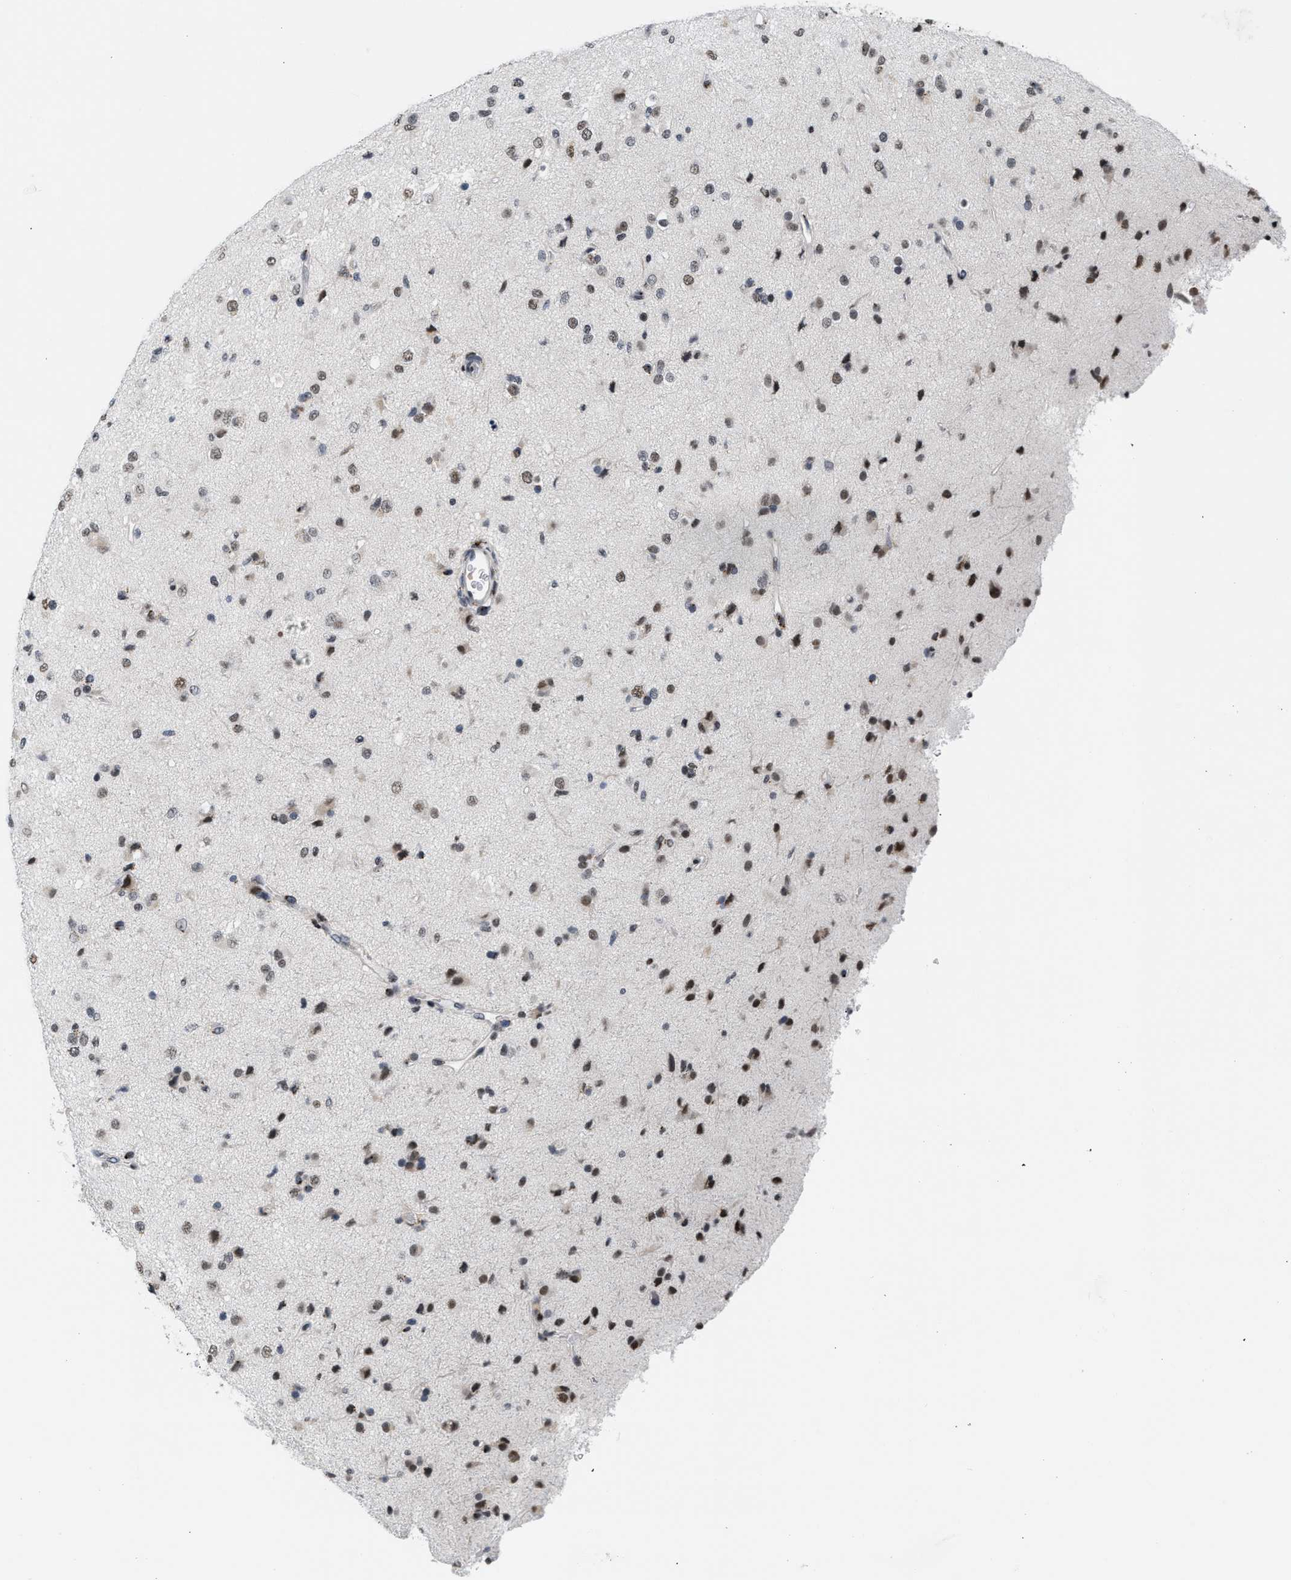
{"staining": {"intensity": "moderate", "quantity": ">75%", "location": "nuclear"}, "tissue": "glioma", "cell_type": "Tumor cells", "image_type": "cancer", "snomed": [{"axis": "morphology", "description": "Glioma, malignant, Low grade"}, {"axis": "topography", "description": "Brain"}], "caption": "The photomicrograph exhibits a brown stain indicating the presence of a protein in the nuclear of tumor cells in glioma.", "gene": "RAF1", "patient": {"sex": "male", "age": 65}}